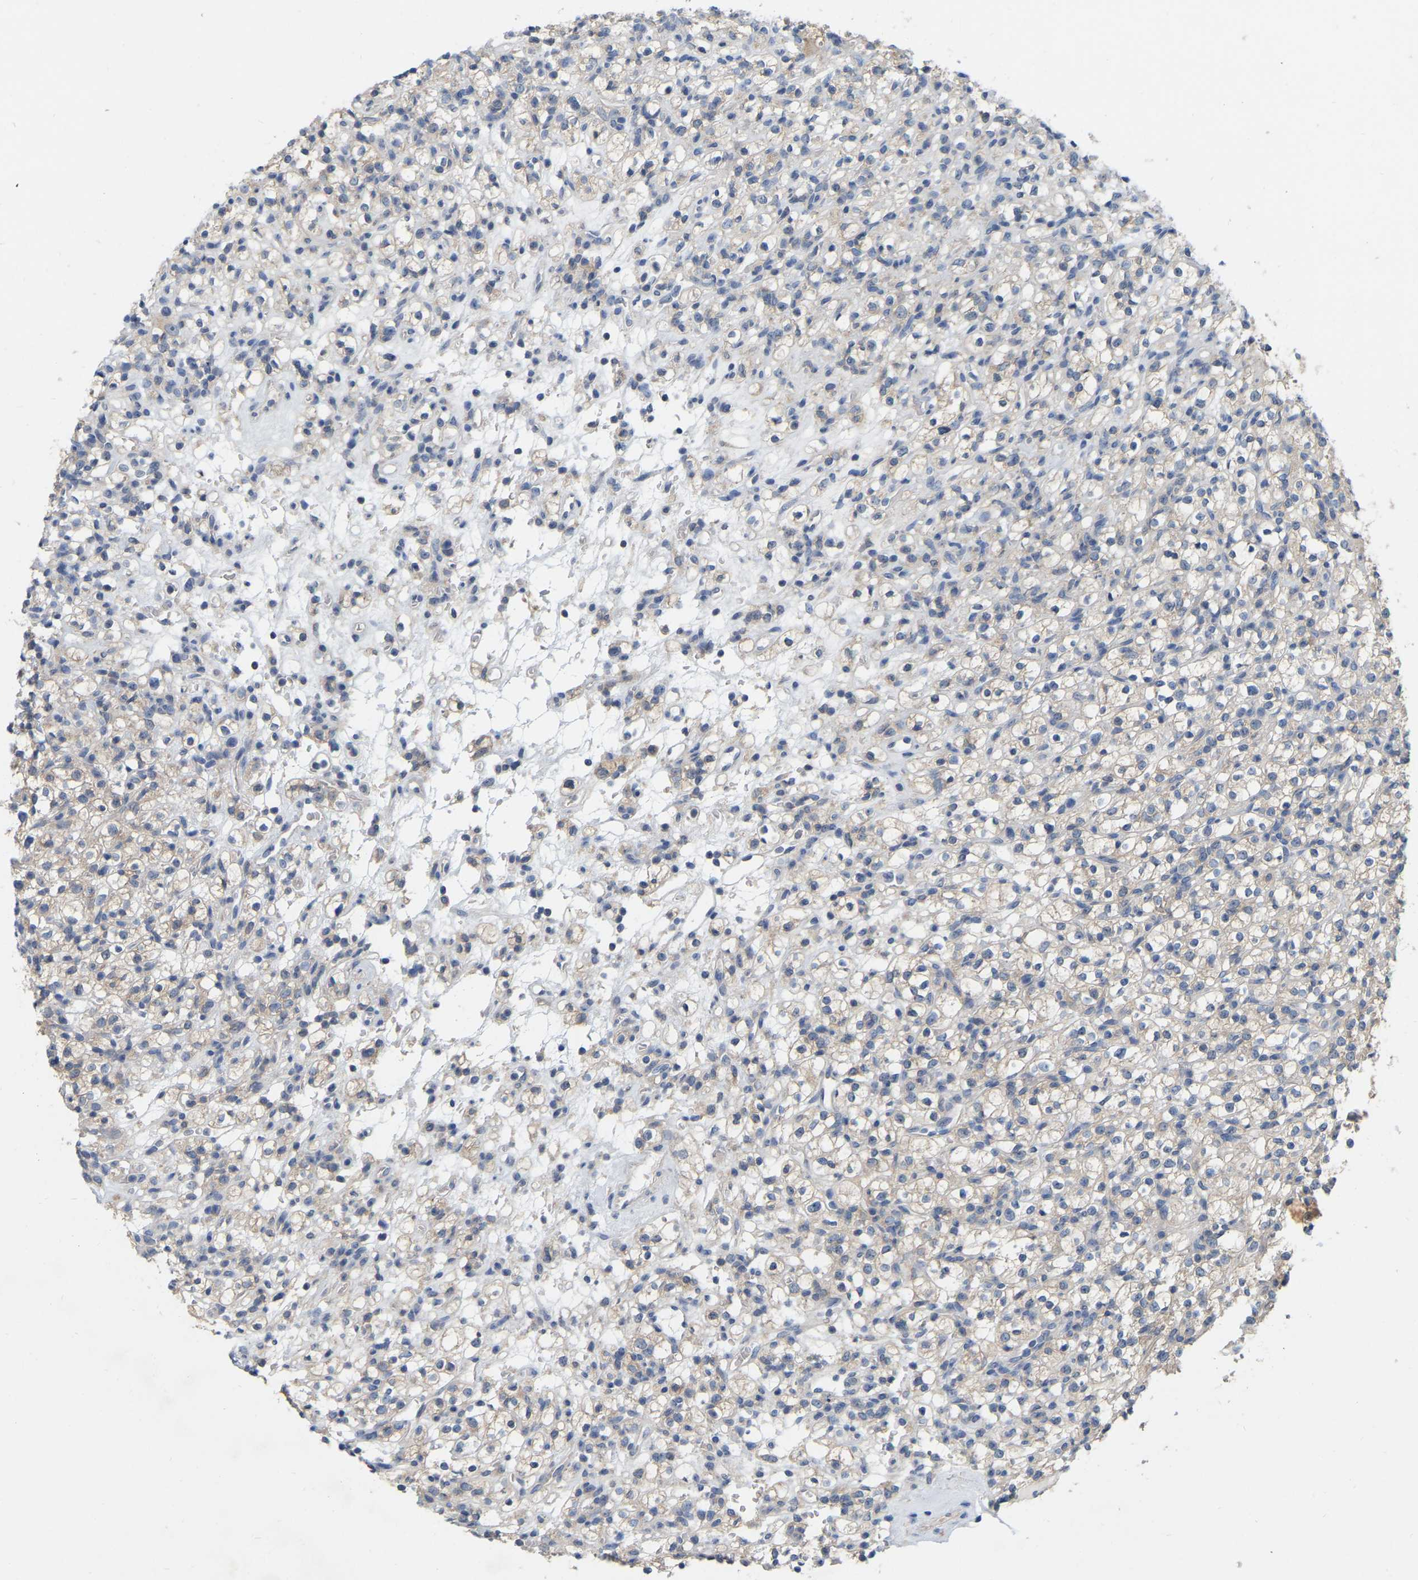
{"staining": {"intensity": "negative", "quantity": "none", "location": "none"}, "tissue": "renal cancer", "cell_type": "Tumor cells", "image_type": "cancer", "snomed": [{"axis": "morphology", "description": "Normal tissue, NOS"}, {"axis": "morphology", "description": "Adenocarcinoma, NOS"}, {"axis": "topography", "description": "Kidney"}], "caption": "There is no significant staining in tumor cells of renal cancer.", "gene": "WIPI2", "patient": {"sex": "female", "age": 72}}